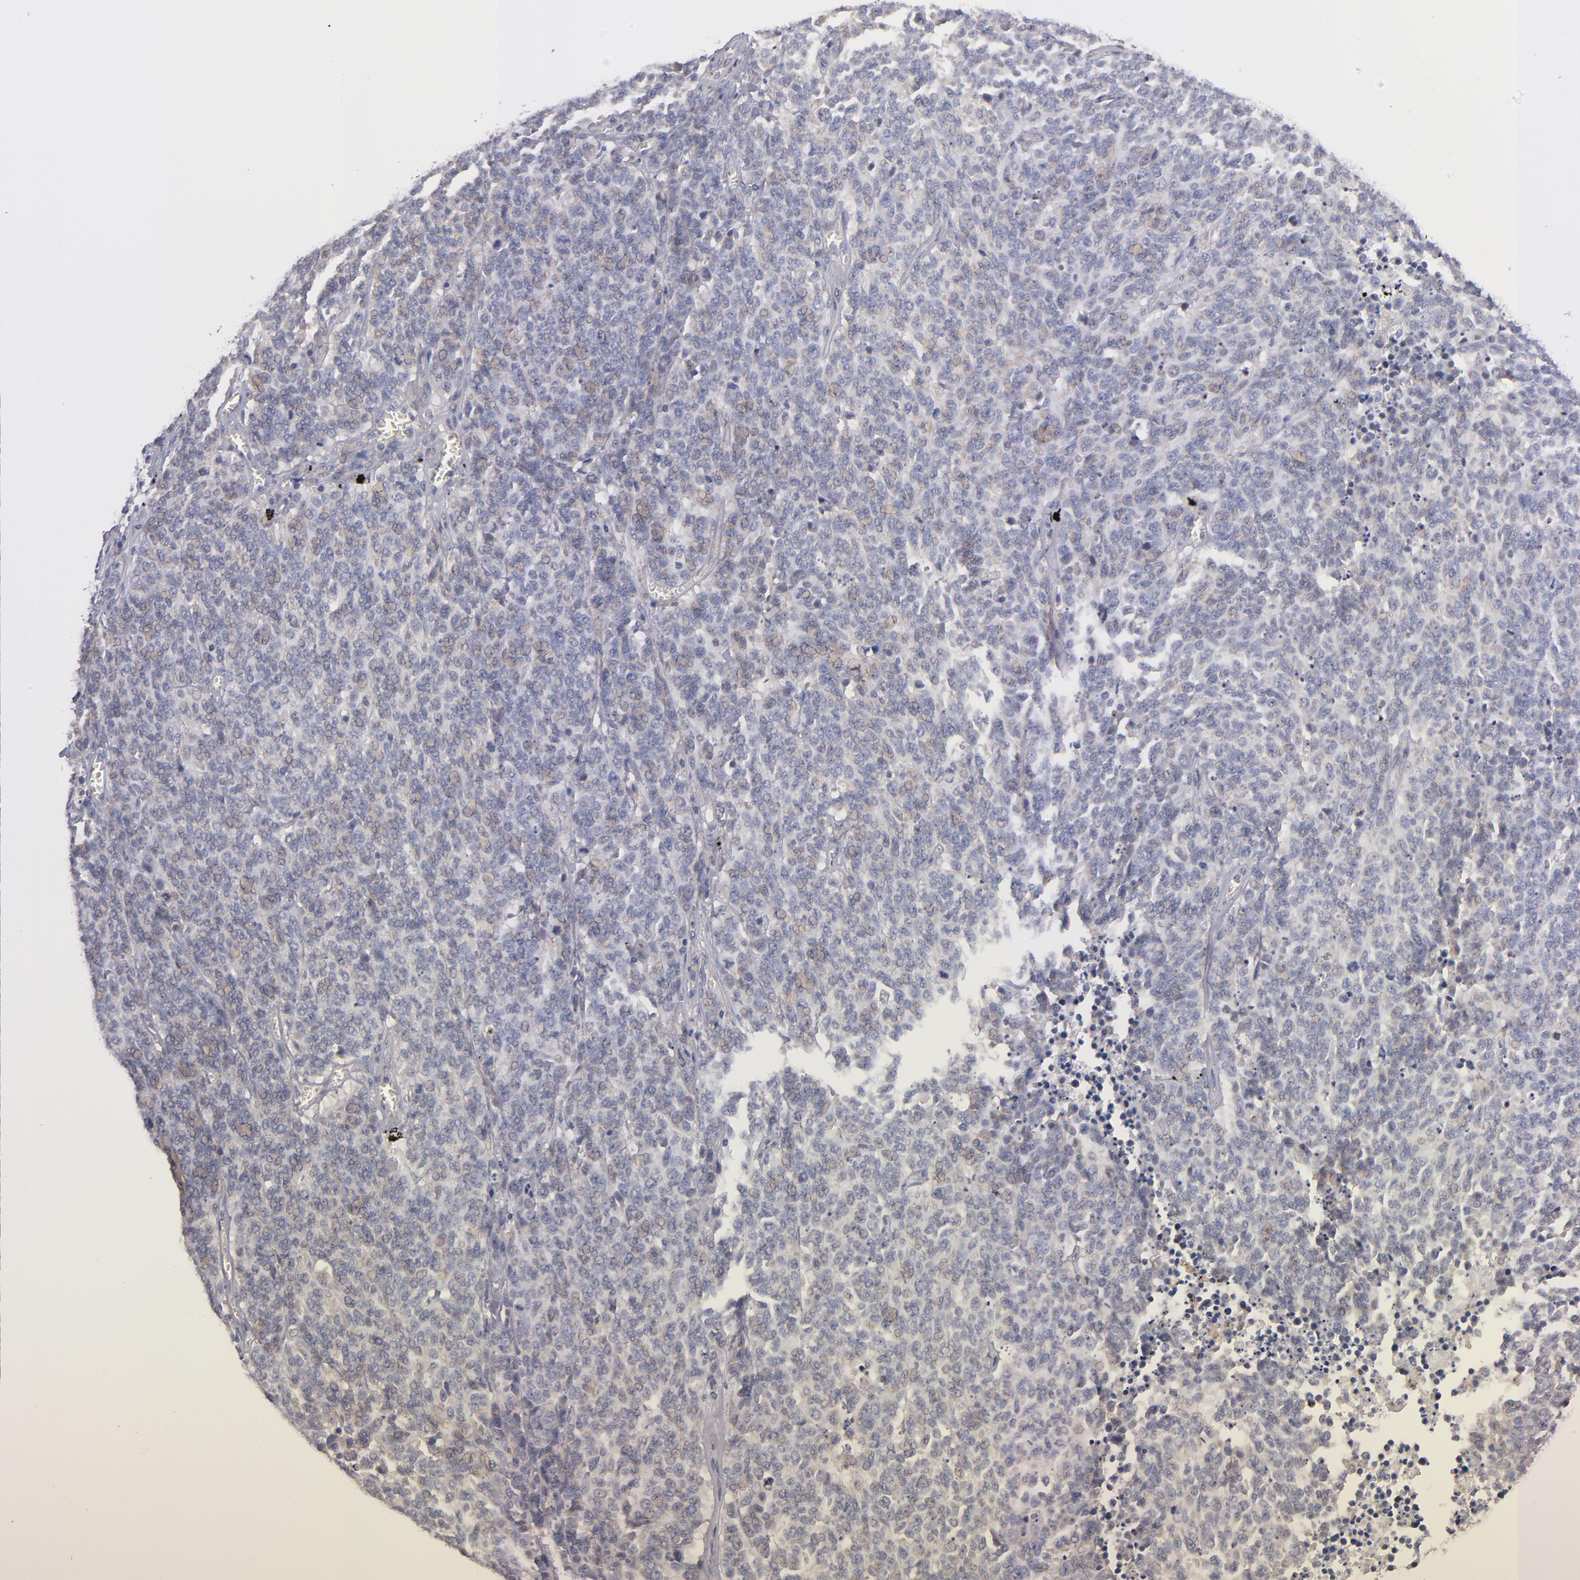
{"staining": {"intensity": "weak", "quantity": "<25%", "location": "cytoplasmic/membranous"}, "tissue": "lung cancer", "cell_type": "Tumor cells", "image_type": "cancer", "snomed": [{"axis": "morphology", "description": "Neoplasm, malignant, NOS"}, {"axis": "topography", "description": "Lung"}], "caption": "DAB immunohistochemical staining of human lung cancer shows no significant staining in tumor cells. (Brightfield microscopy of DAB IHC at high magnification).", "gene": "DACT1", "patient": {"sex": "female", "age": 58}}